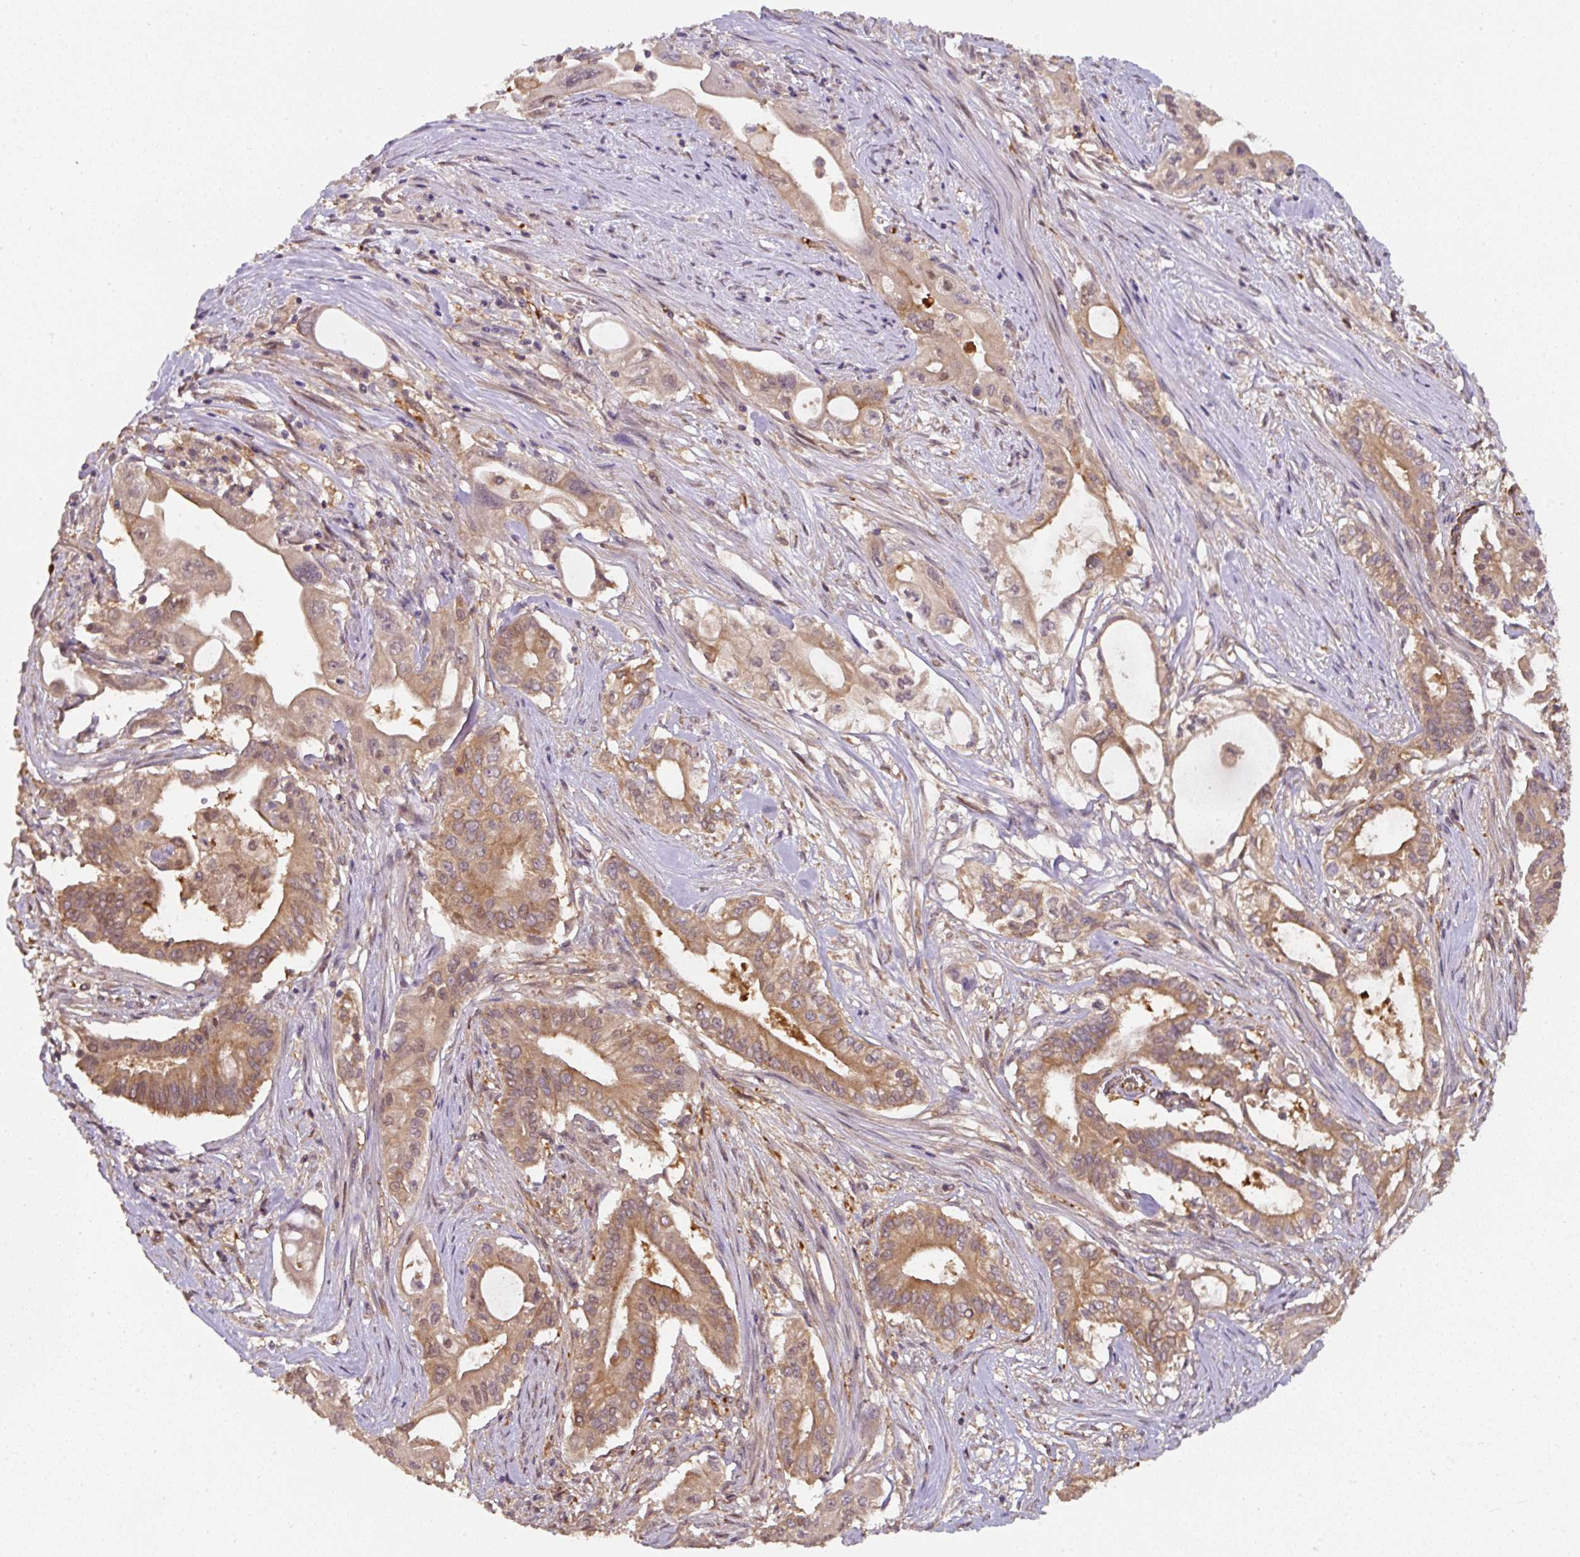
{"staining": {"intensity": "moderate", "quantity": ">75%", "location": "cytoplasmic/membranous"}, "tissue": "pancreatic cancer", "cell_type": "Tumor cells", "image_type": "cancer", "snomed": [{"axis": "morphology", "description": "Adenocarcinoma, NOS"}, {"axis": "topography", "description": "Pancreas"}], "caption": "Protein analysis of adenocarcinoma (pancreatic) tissue displays moderate cytoplasmic/membranous positivity in approximately >75% of tumor cells.", "gene": "ST13", "patient": {"sex": "female", "age": 68}}